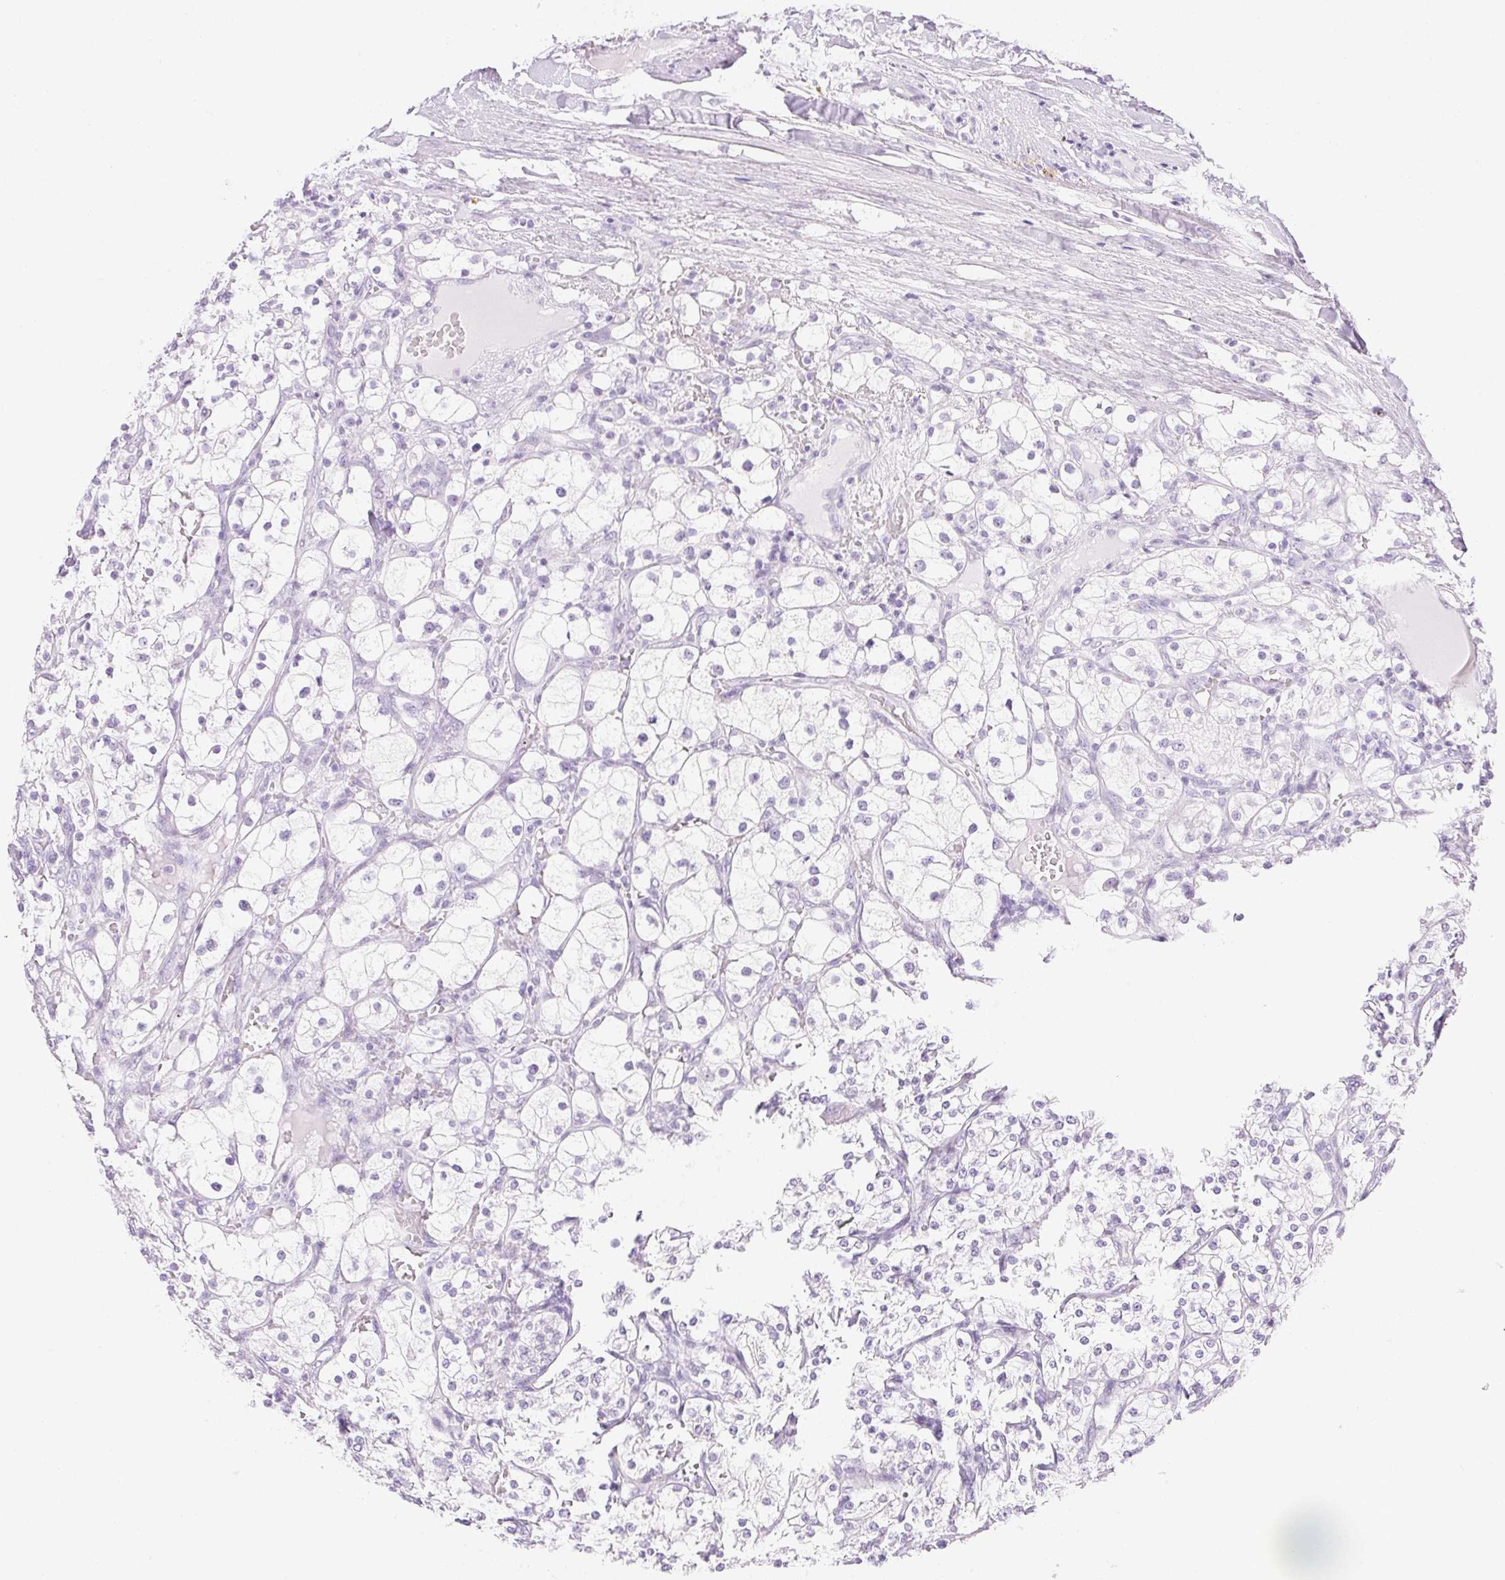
{"staining": {"intensity": "negative", "quantity": "none", "location": "none"}, "tissue": "renal cancer", "cell_type": "Tumor cells", "image_type": "cancer", "snomed": [{"axis": "morphology", "description": "Adenocarcinoma, NOS"}, {"axis": "topography", "description": "Kidney"}], "caption": "An immunohistochemistry (IHC) photomicrograph of adenocarcinoma (renal) is shown. There is no staining in tumor cells of adenocarcinoma (renal). Nuclei are stained in blue.", "gene": "CPB1", "patient": {"sex": "male", "age": 80}}